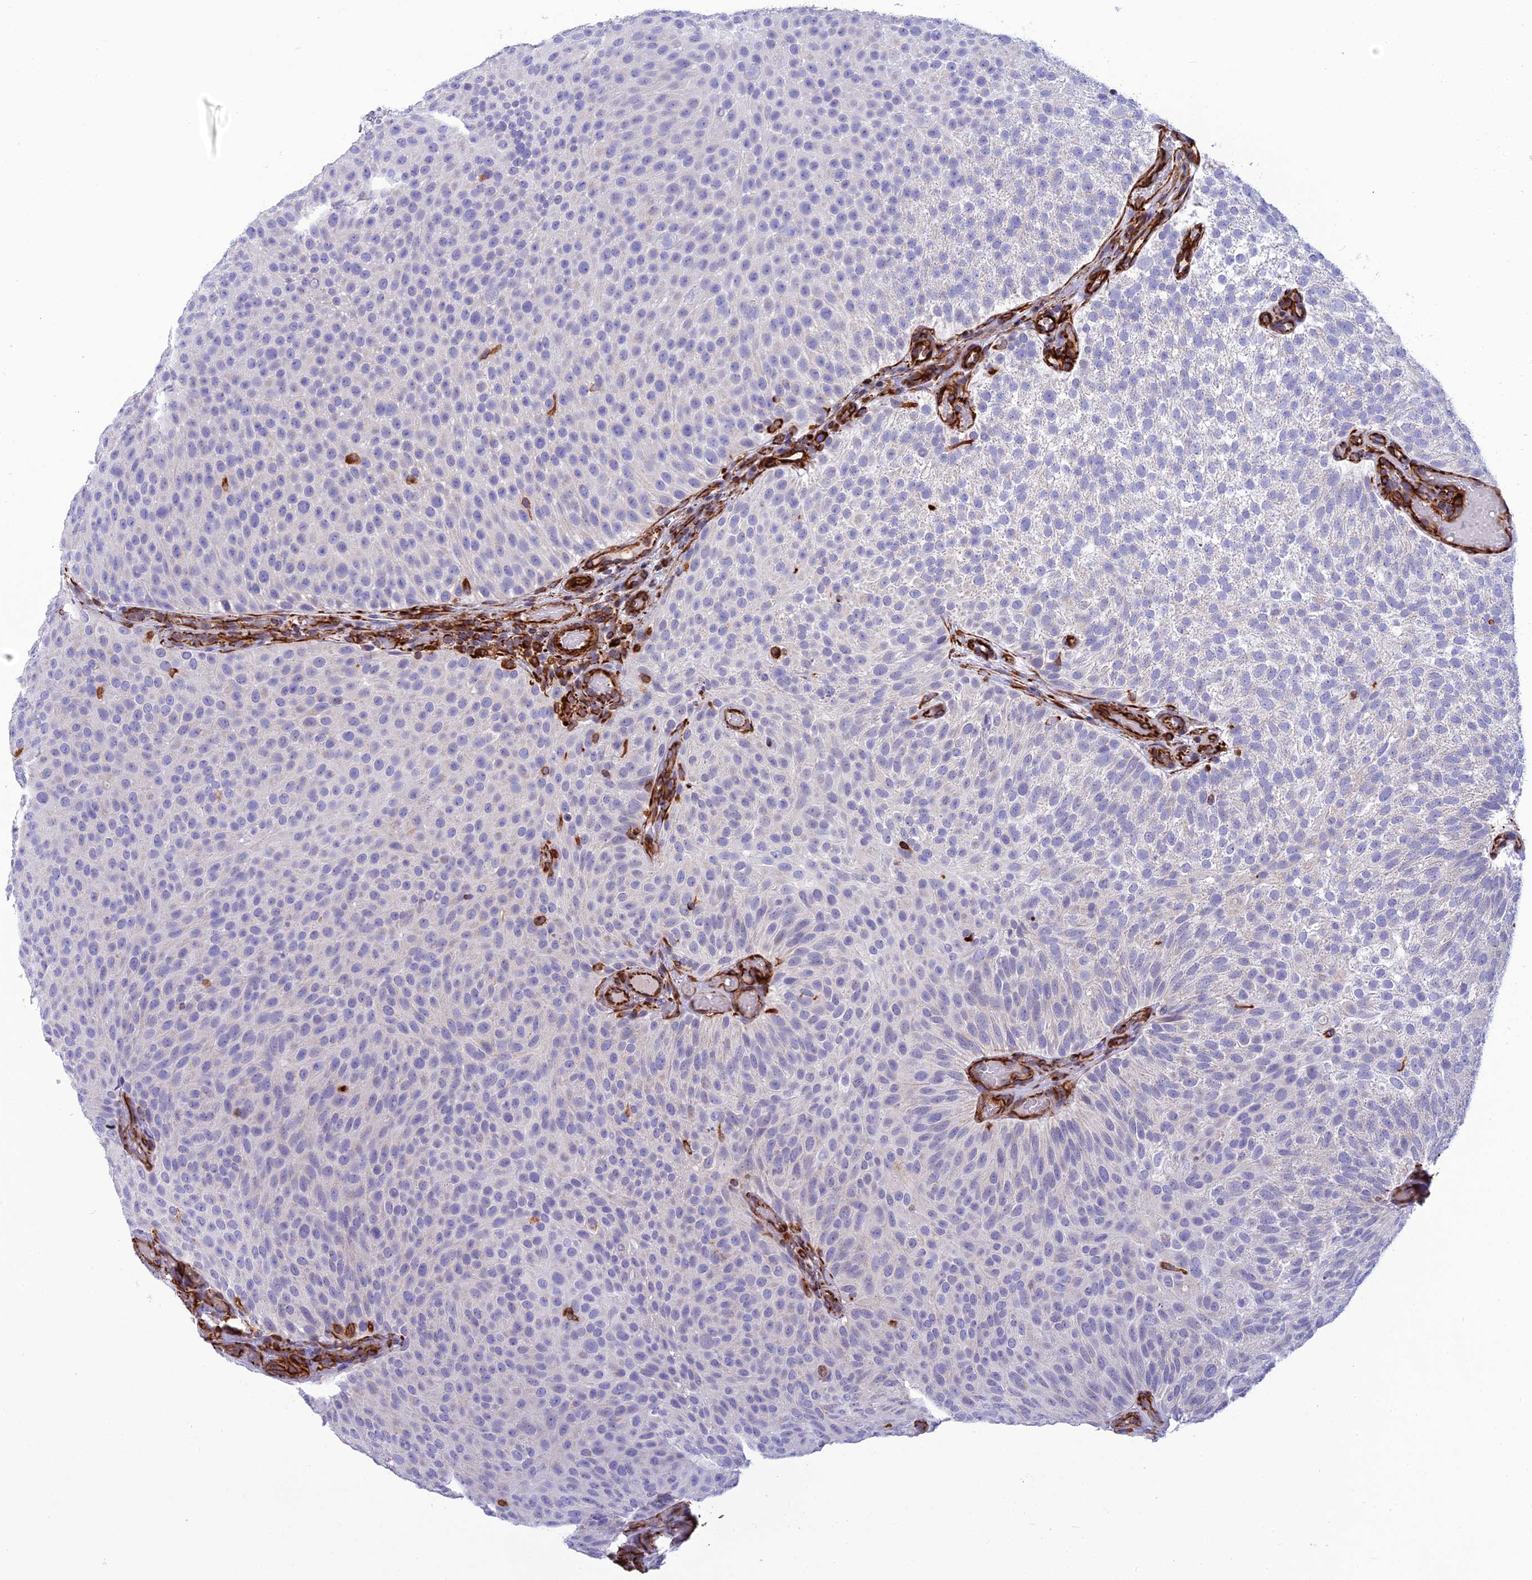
{"staining": {"intensity": "negative", "quantity": "none", "location": "none"}, "tissue": "urothelial cancer", "cell_type": "Tumor cells", "image_type": "cancer", "snomed": [{"axis": "morphology", "description": "Urothelial carcinoma, Low grade"}, {"axis": "topography", "description": "Urinary bladder"}], "caption": "Urothelial carcinoma (low-grade) was stained to show a protein in brown. There is no significant staining in tumor cells.", "gene": "FBXL20", "patient": {"sex": "male", "age": 78}}